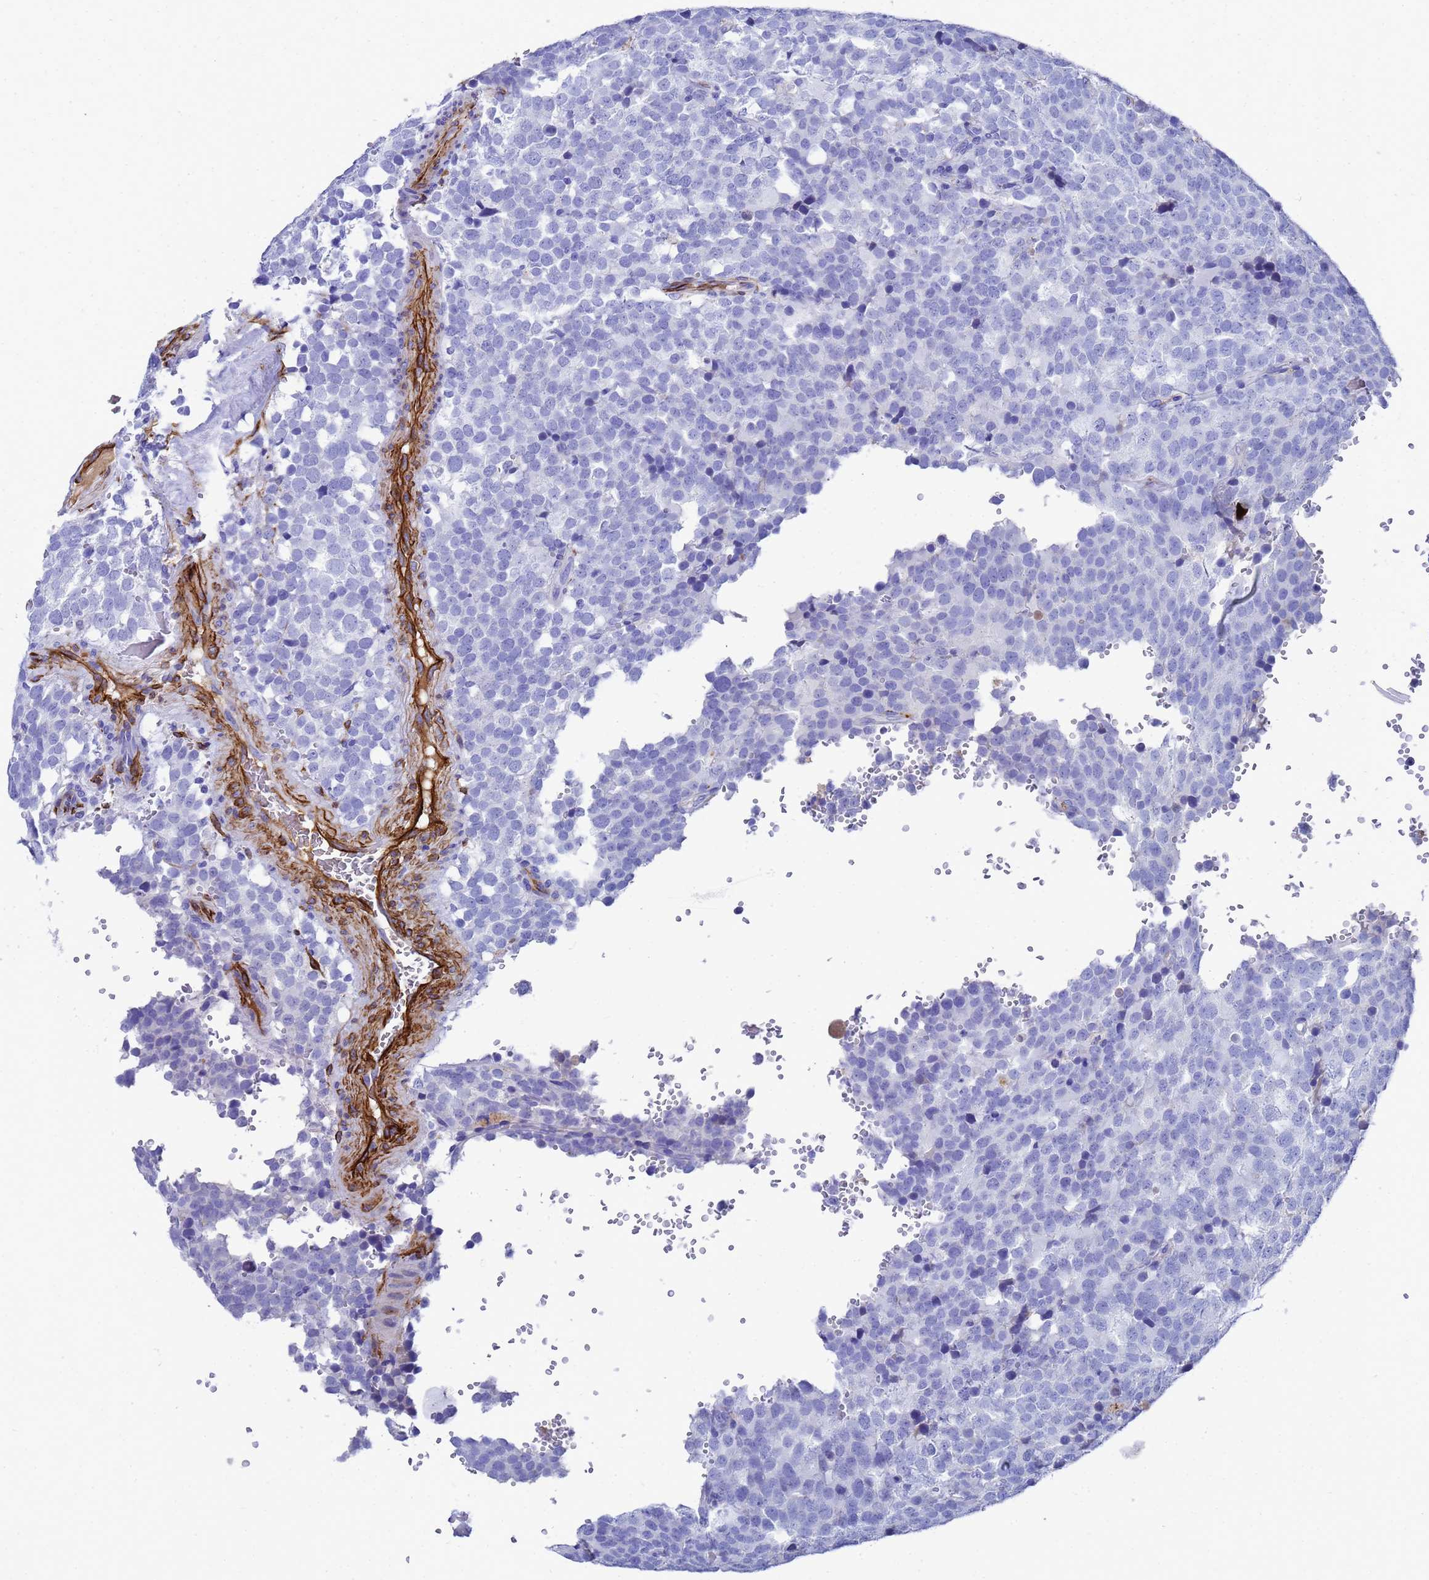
{"staining": {"intensity": "negative", "quantity": "none", "location": "none"}, "tissue": "testis cancer", "cell_type": "Tumor cells", "image_type": "cancer", "snomed": [{"axis": "morphology", "description": "Seminoma, NOS"}, {"axis": "topography", "description": "Testis"}], "caption": "IHC image of neoplastic tissue: testis cancer (seminoma) stained with DAB (3,3'-diaminobenzidine) displays no significant protein staining in tumor cells. Brightfield microscopy of immunohistochemistry stained with DAB (3,3'-diaminobenzidine) (brown) and hematoxylin (blue), captured at high magnification.", "gene": "ADIPOQ", "patient": {"sex": "male", "age": 71}}